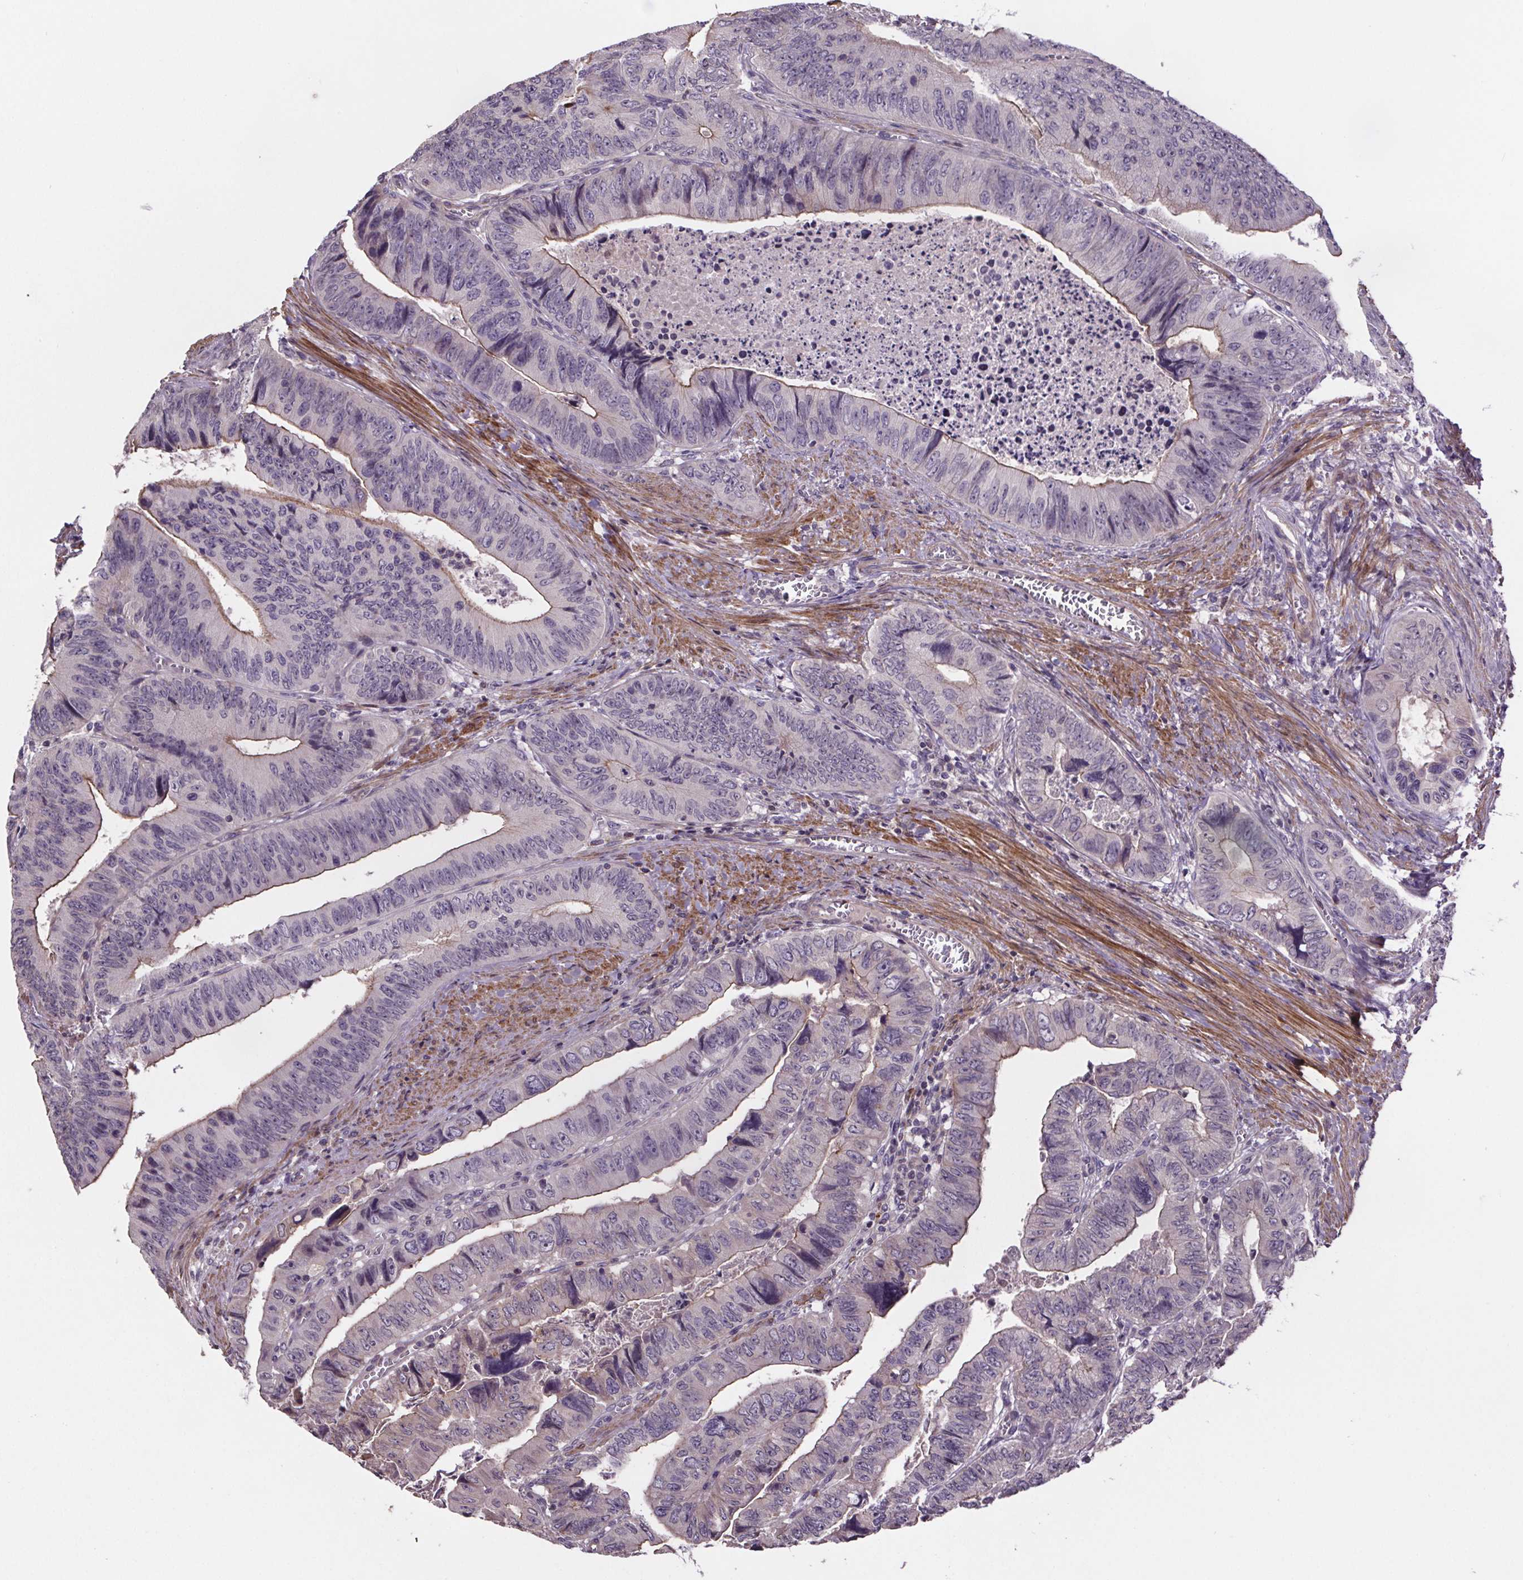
{"staining": {"intensity": "negative", "quantity": "none", "location": "none"}, "tissue": "colorectal cancer", "cell_type": "Tumor cells", "image_type": "cancer", "snomed": [{"axis": "morphology", "description": "Adenocarcinoma, NOS"}, {"axis": "topography", "description": "Colon"}], "caption": "Adenocarcinoma (colorectal) stained for a protein using immunohistochemistry (IHC) displays no expression tumor cells.", "gene": "CLN3", "patient": {"sex": "female", "age": 84}}